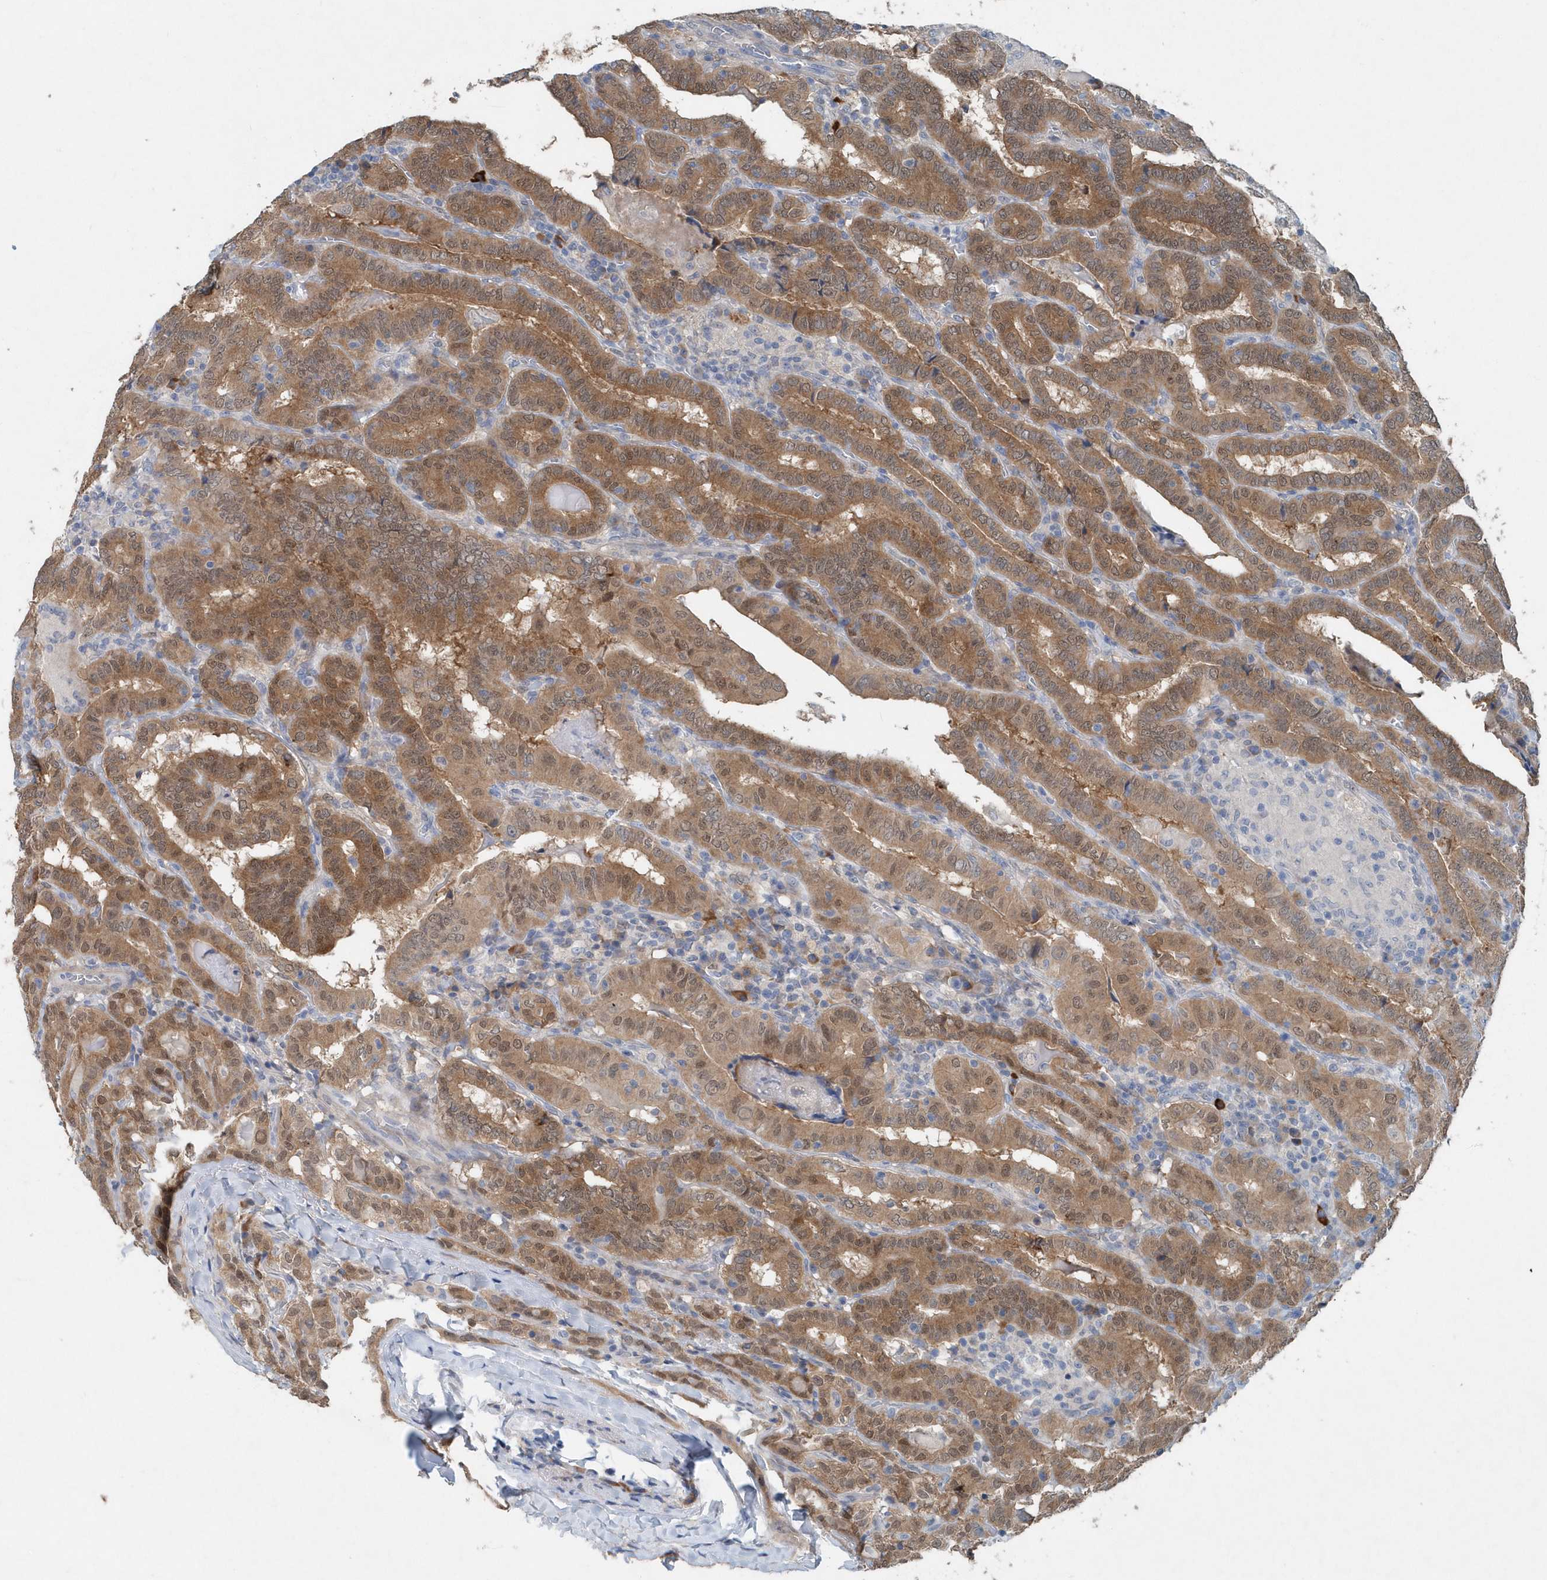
{"staining": {"intensity": "moderate", "quantity": ">75%", "location": "cytoplasmic/membranous,nuclear"}, "tissue": "thyroid cancer", "cell_type": "Tumor cells", "image_type": "cancer", "snomed": [{"axis": "morphology", "description": "Papillary adenocarcinoma, NOS"}, {"axis": "topography", "description": "Thyroid gland"}], "caption": "About >75% of tumor cells in thyroid cancer show moderate cytoplasmic/membranous and nuclear protein positivity as visualized by brown immunohistochemical staining.", "gene": "PFN2", "patient": {"sex": "female", "age": 72}}